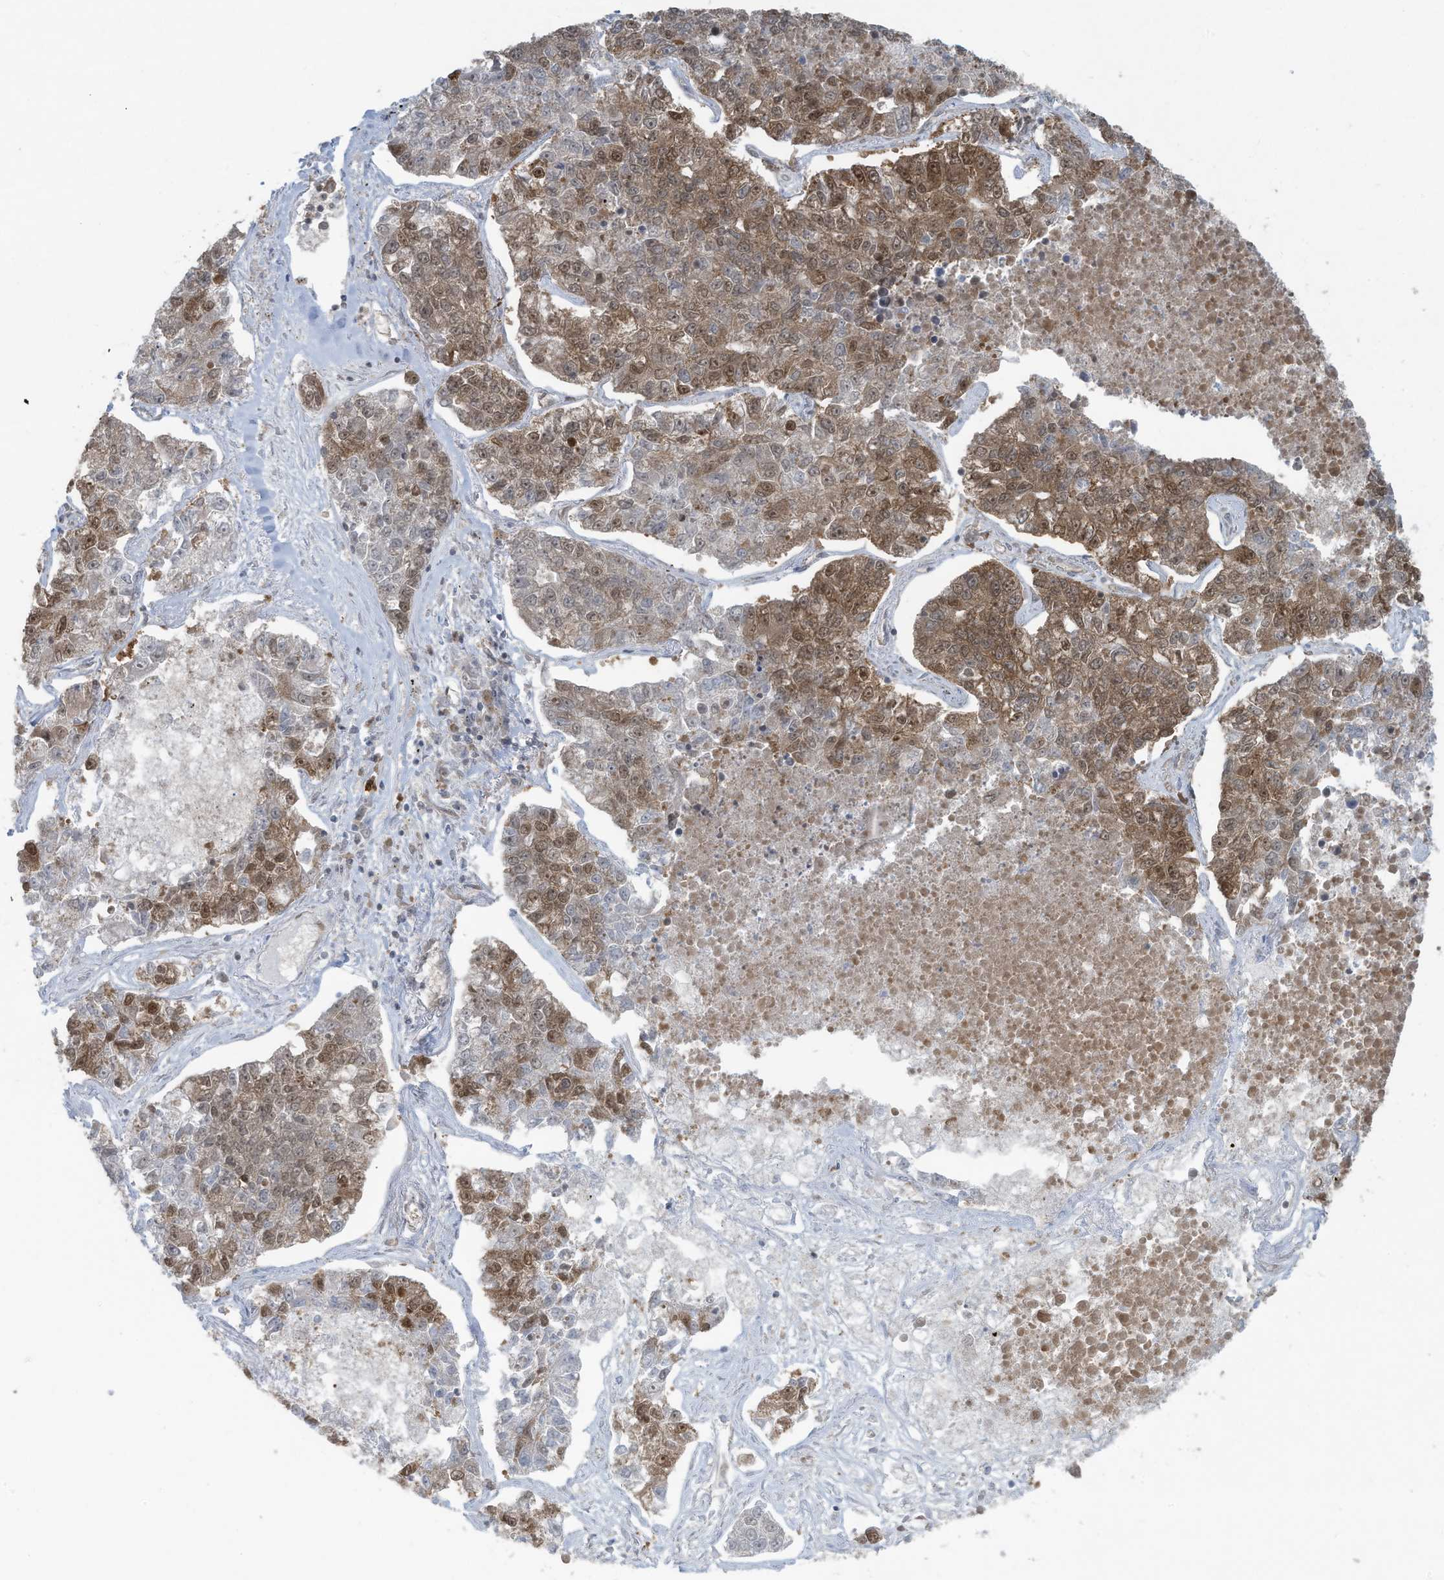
{"staining": {"intensity": "strong", "quantity": "25%-75%", "location": "cytoplasmic/membranous,nuclear"}, "tissue": "lung cancer", "cell_type": "Tumor cells", "image_type": "cancer", "snomed": [{"axis": "morphology", "description": "Adenocarcinoma, NOS"}, {"axis": "topography", "description": "Lung"}], "caption": "Brown immunohistochemical staining in human lung cancer displays strong cytoplasmic/membranous and nuclear staining in about 25%-75% of tumor cells. (IHC, brightfield microscopy, high magnification).", "gene": "OLA1", "patient": {"sex": "male", "age": 49}}